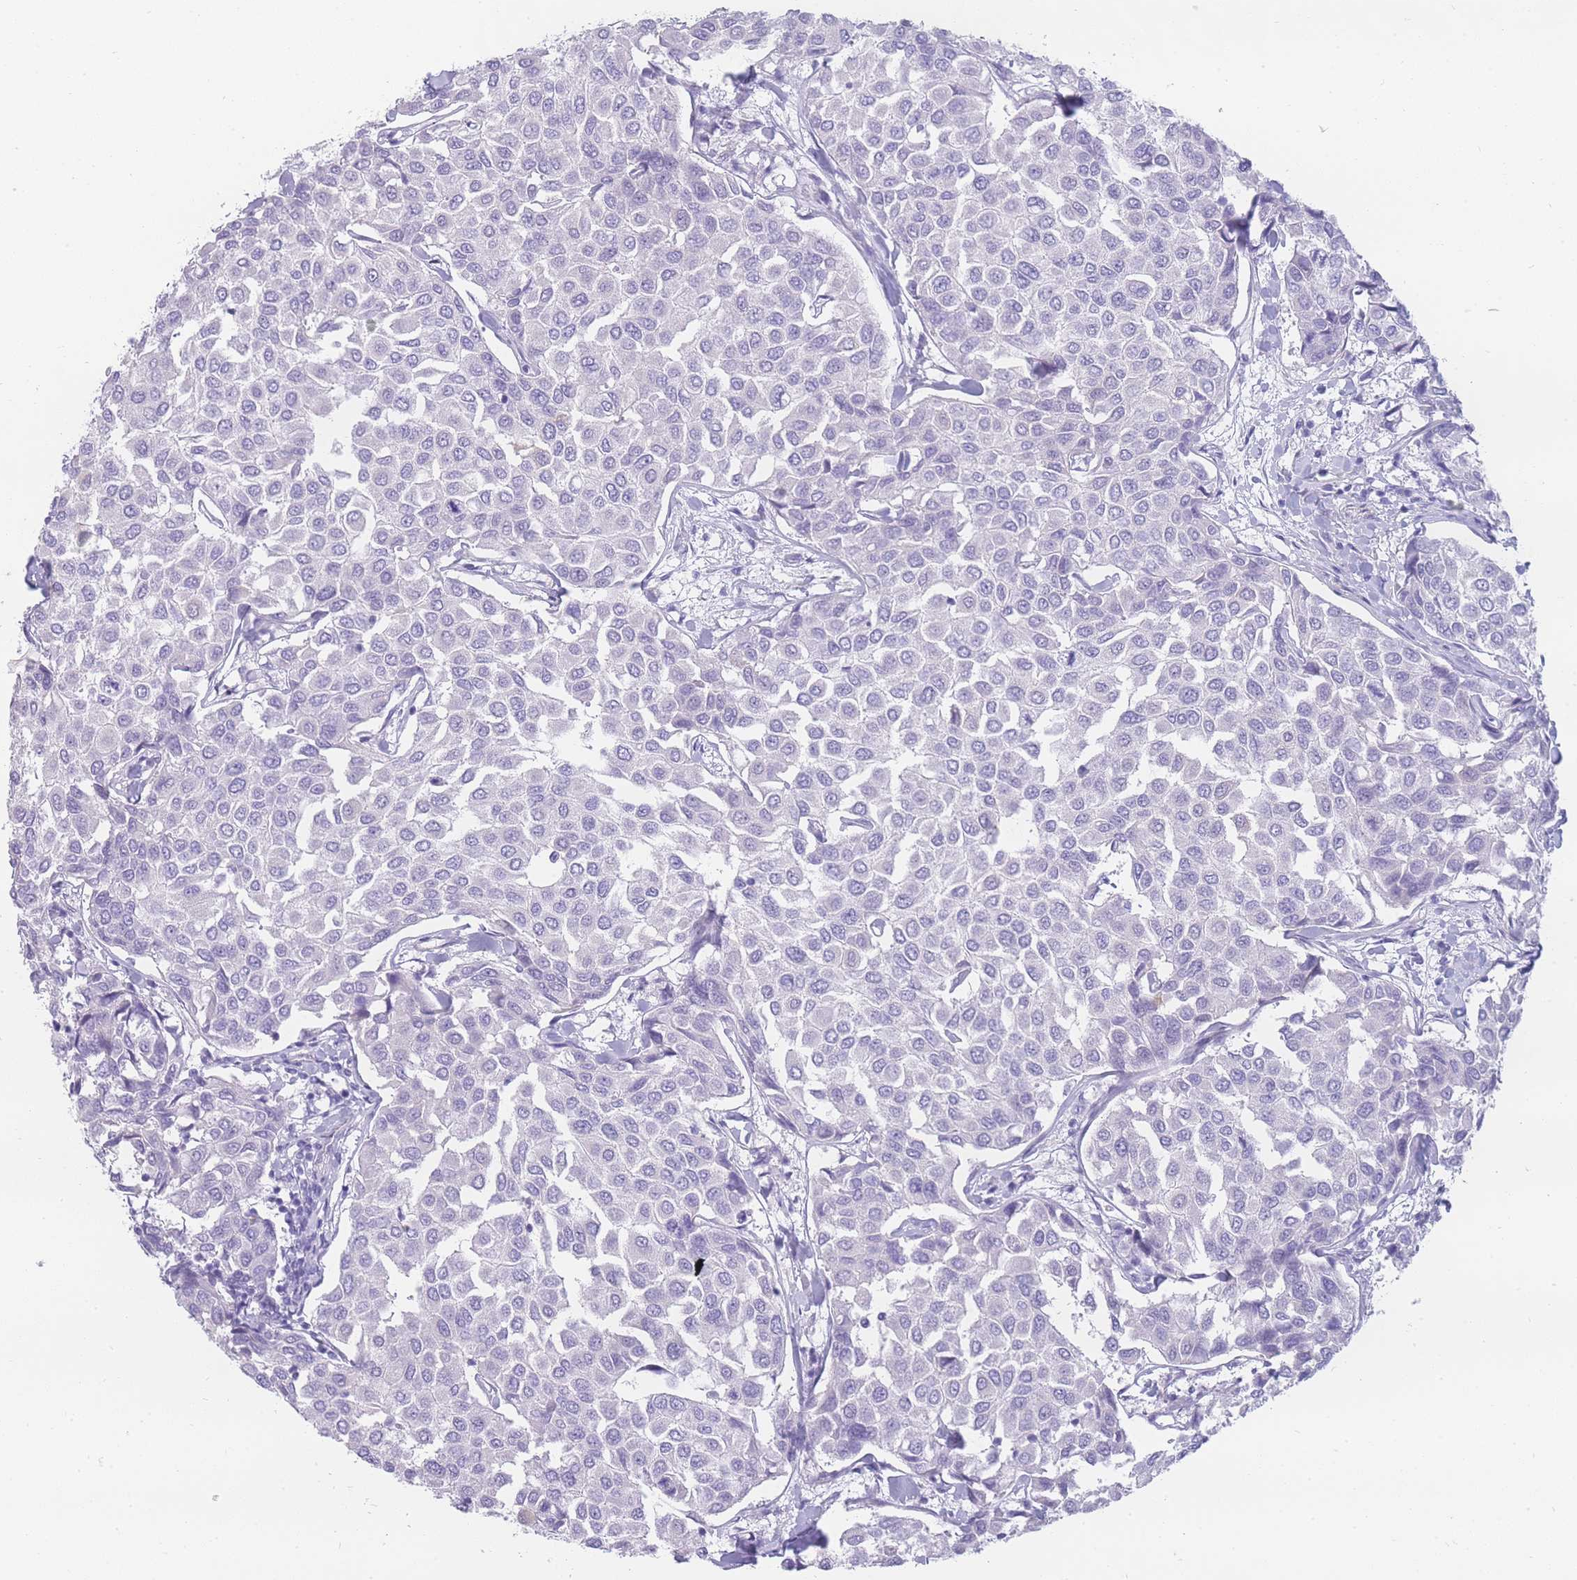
{"staining": {"intensity": "negative", "quantity": "none", "location": "none"}, "tissue": "breast cancer", "cell_type": "Tumor cells", "image_type": "cancer", "snomed": [{"axis": "morphology", "description": "Duct carcinoma"}, {"axis": "topography", "description": "Breast"}], "caption": "Breast cancer was stained to show a protein in brown. There is no significant staining in tumor cells.", "gene": "UPK1A", "patient": {"sex": "female", "age": 55}}